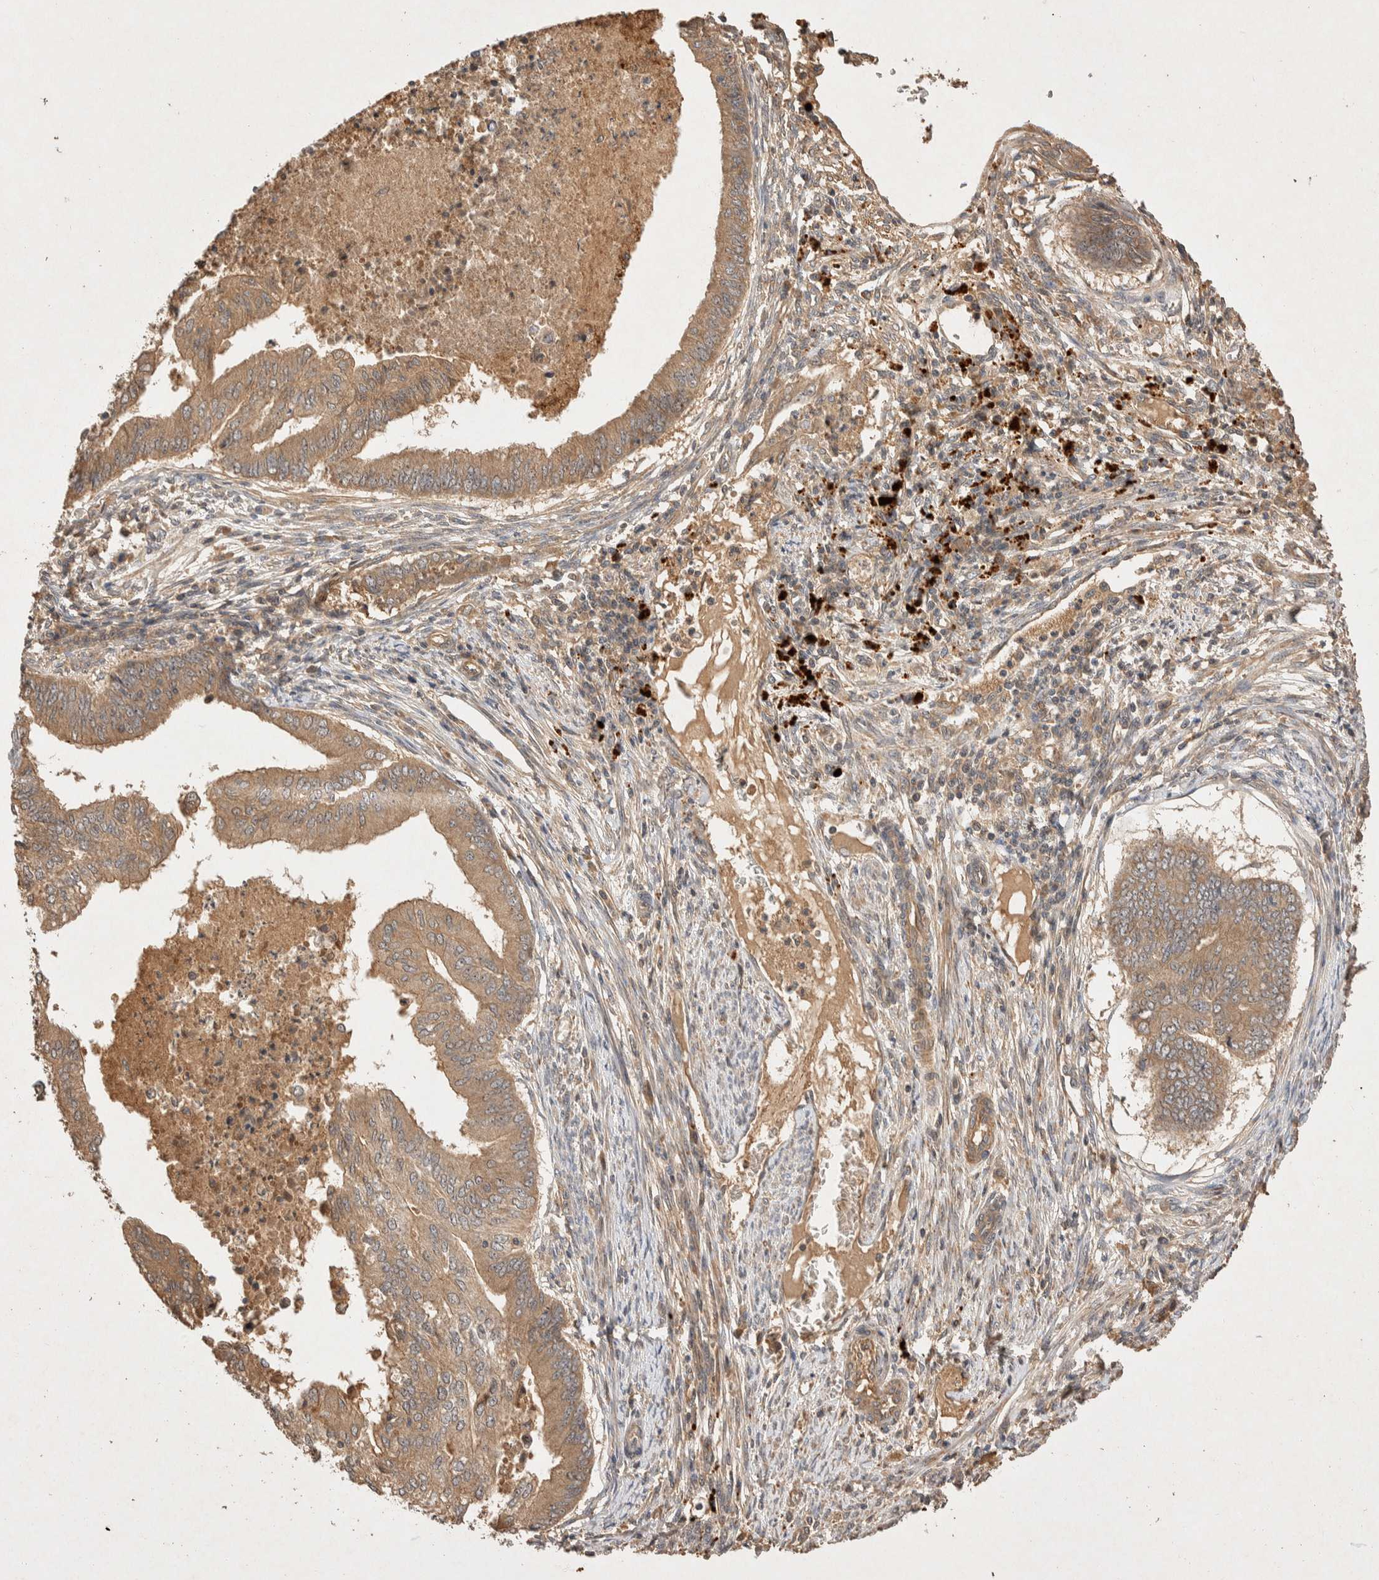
{"staining": {"intensity": "moderate", "quantity": ">75%", "location": "cytoplasmic/membranous"}, "tissue": "endometrial cancer", "cell_type": "Tumor cells", "image_type": "cancer", "snomed": [{"axis": "morphology", "description": "Polyp, NOS"}, {"axis": "morphology", "description": "Adenocarcinoma, NOS"}, {"axis": "morphology", "description": "Adenoma, NOS"}, {"axis": "topography", "description": "Endometrium"}], "caption": "Protein staining of polyp (endometrial) tissue reveals moderate cytoplasmic/membranous staining in approximately >75% of tumor cells. The staining is performed using DAB (3,3'-diaminobenzidine) brown chromogen to label protein expression. The nuclei are counter-stained blue using hematoxylin.", "gene": "NSMAF", "patient": {"sex": "female", "age": 79}}